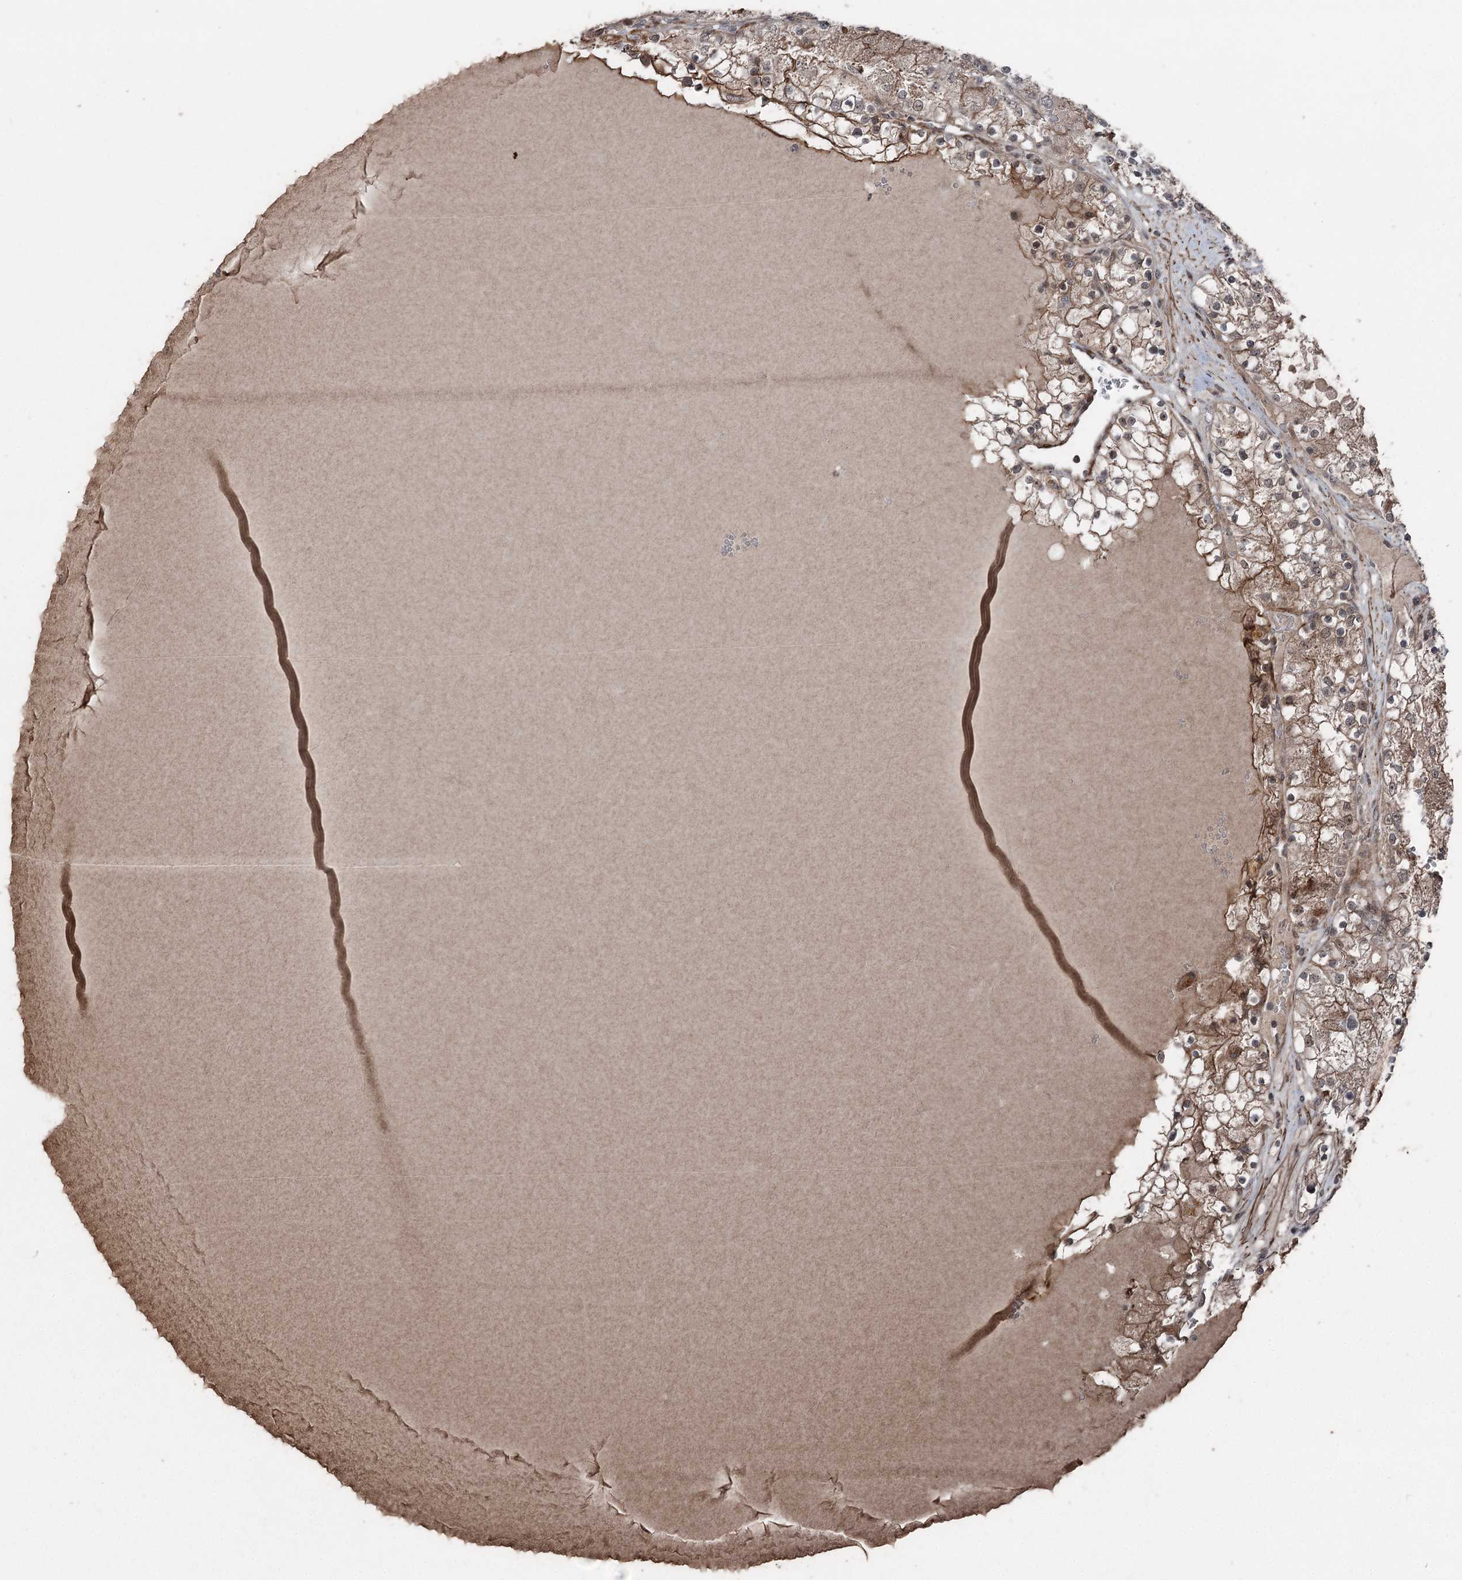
{"staining": {"intensity": "moderate", "quantity": ">75%", "location": "cytoplasmic/membranous"}, "tissue": "renal cancer", "cell_type": "Tumor cells", "image_type": "cancer", "snomed": [{"axis": "morphology", "description": "Normal tissue, NOS"}, {"axis": "morphology", "description": "Adenocarcinoma, NOS"}, {"axis": "topography", "description": "Kidney"}], "caption": "Protein analysis of renal cancer (adenocarcinoma) tissue exhibits moderate cytoplasmic/membranous expression in approximately >75% of tumor cells.", "gene": "CCDC82", "patient": {"sex": "male", "age": 68}}